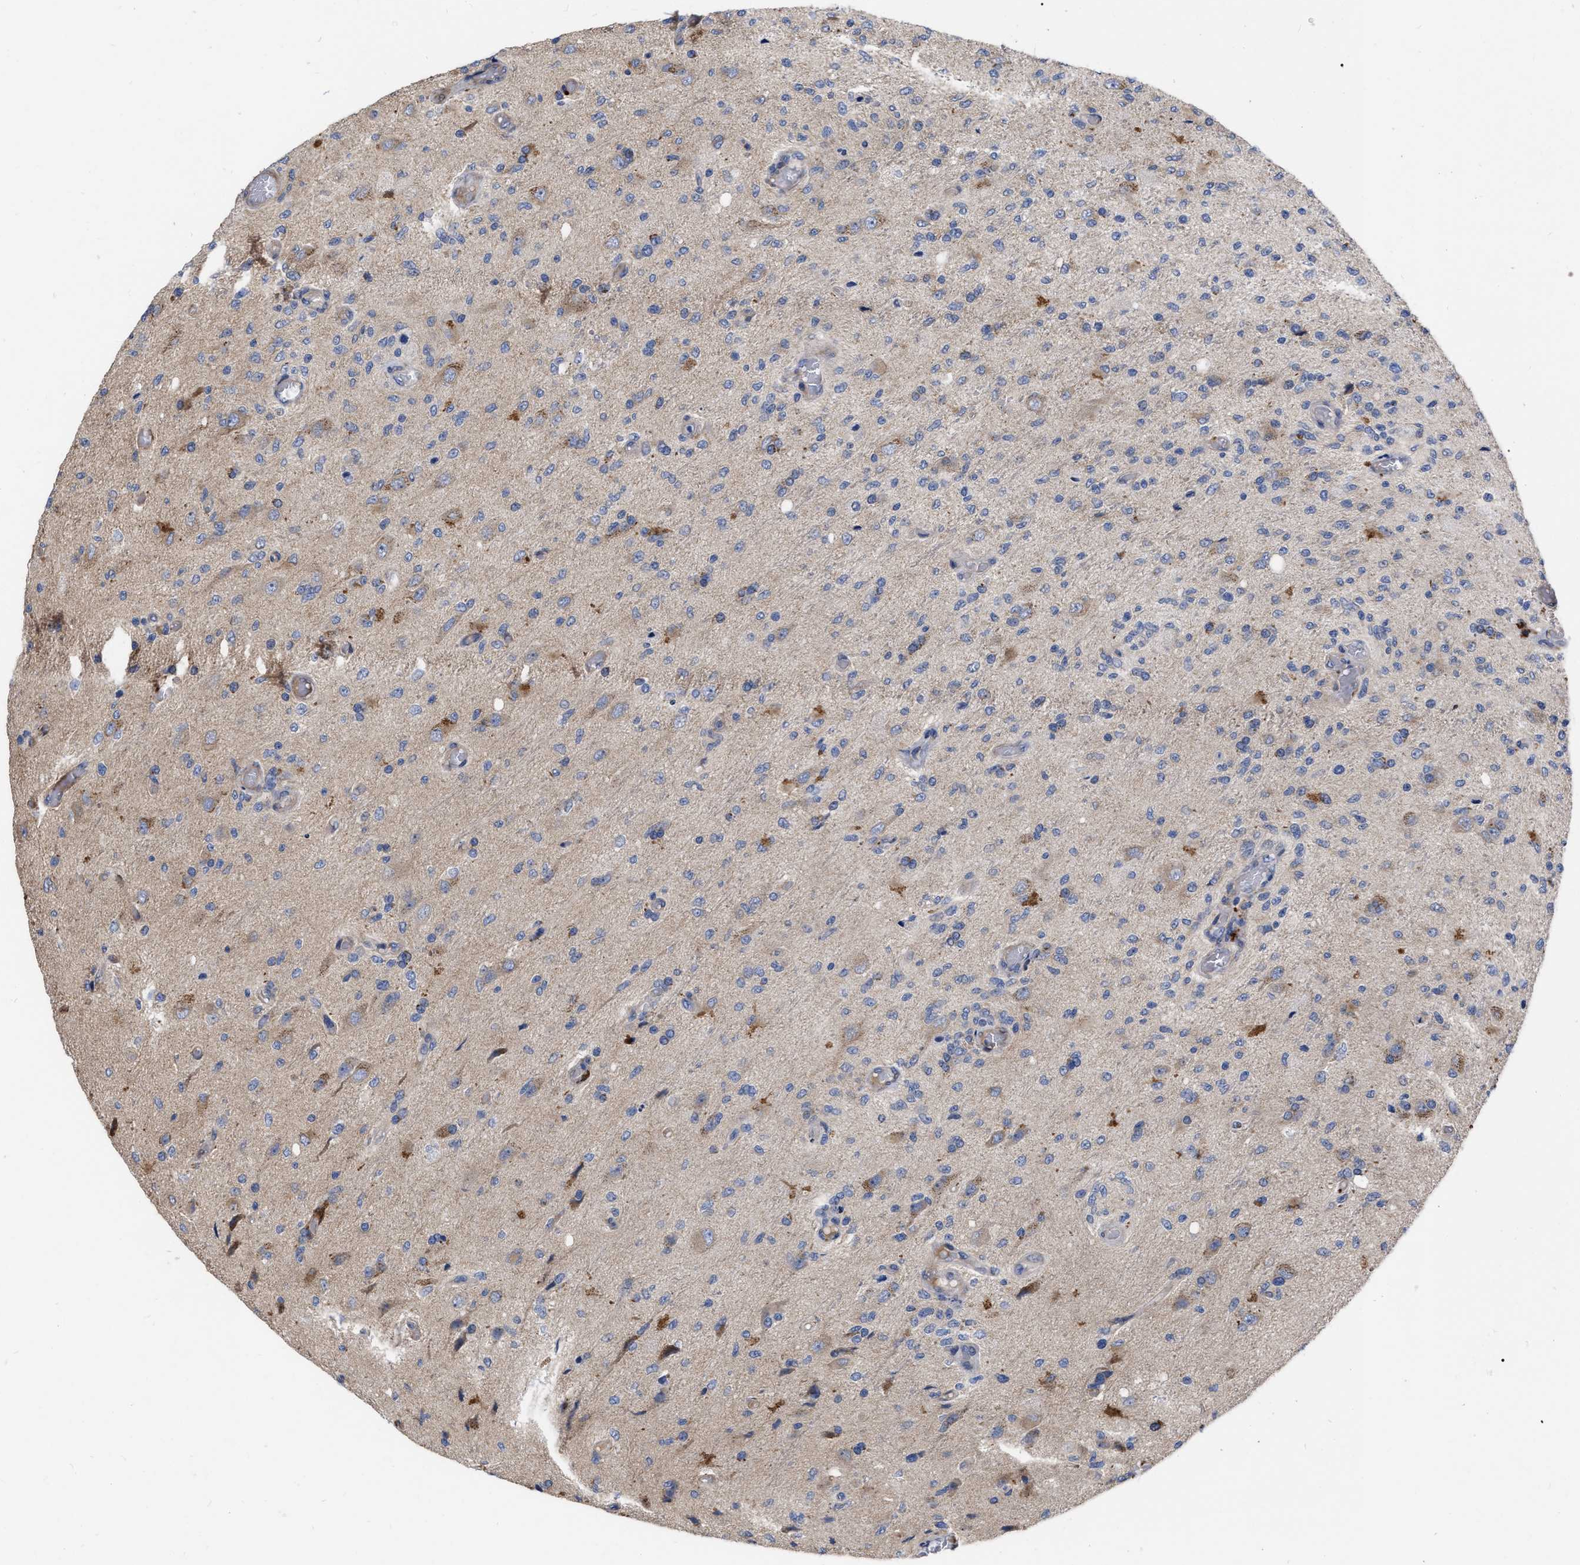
{"staining": {"intensity": "weak", "quantity": "<25%", "location": "cytoplasmic/membranous"}, "tissue": "glioma", "cell_type": "Tumor cells", "image_type": "cancer", "snomed": [{"axis": "morphology", "description": "Normal tissue, NOS"}, {"axis": "morphology", "description": "Glioma, malignant, High grade"}, {"axis": "topography", "description": "Cerebral cortex"}], "caption": "A micrograph of human glioma is negative for staining in tumor cells.", "gene": "MLST8", "patient": {"sex": "male", "age": 77}}